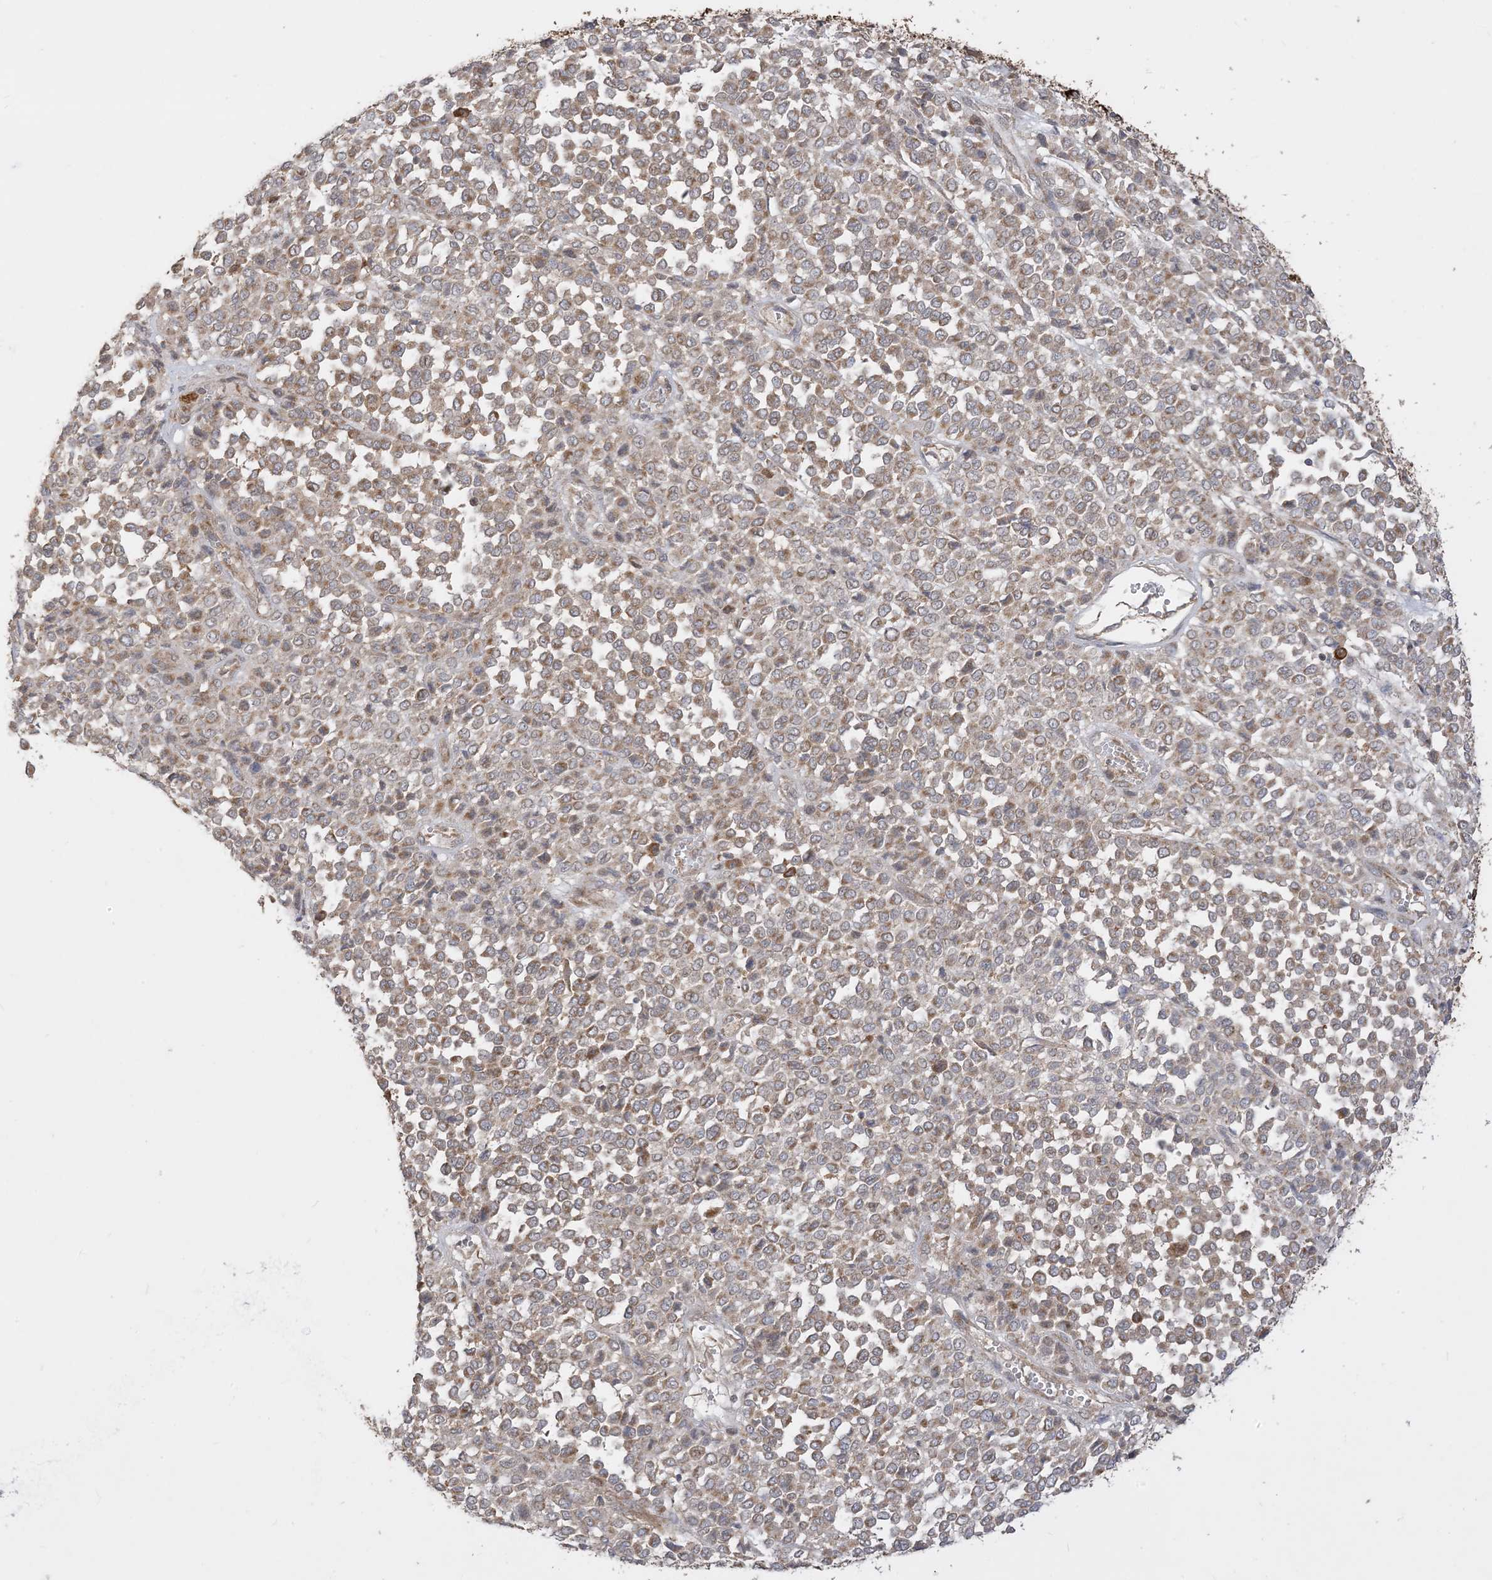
{"staining": {"intensity": "strong", "quantity": ">75%", "location": "cytoplasmic/membranous"}, "tissue": "melanoma", "cell_type": "Tumor cells", "image_type": "cancer", "snomed": [{"axis": "morphology", "description": "Malignant melanoma, Metastatic site"}, {"axis": "topography", "description": "Pancreas"}], "caption": "This is an image of IHC staining of malignant melanoma (metastatic site), which shows strong positivity in the cytoplasmic/membranous of tumor cells.", "gene": "SIRT3", "patient": {"sex": "female", "age": 30}}